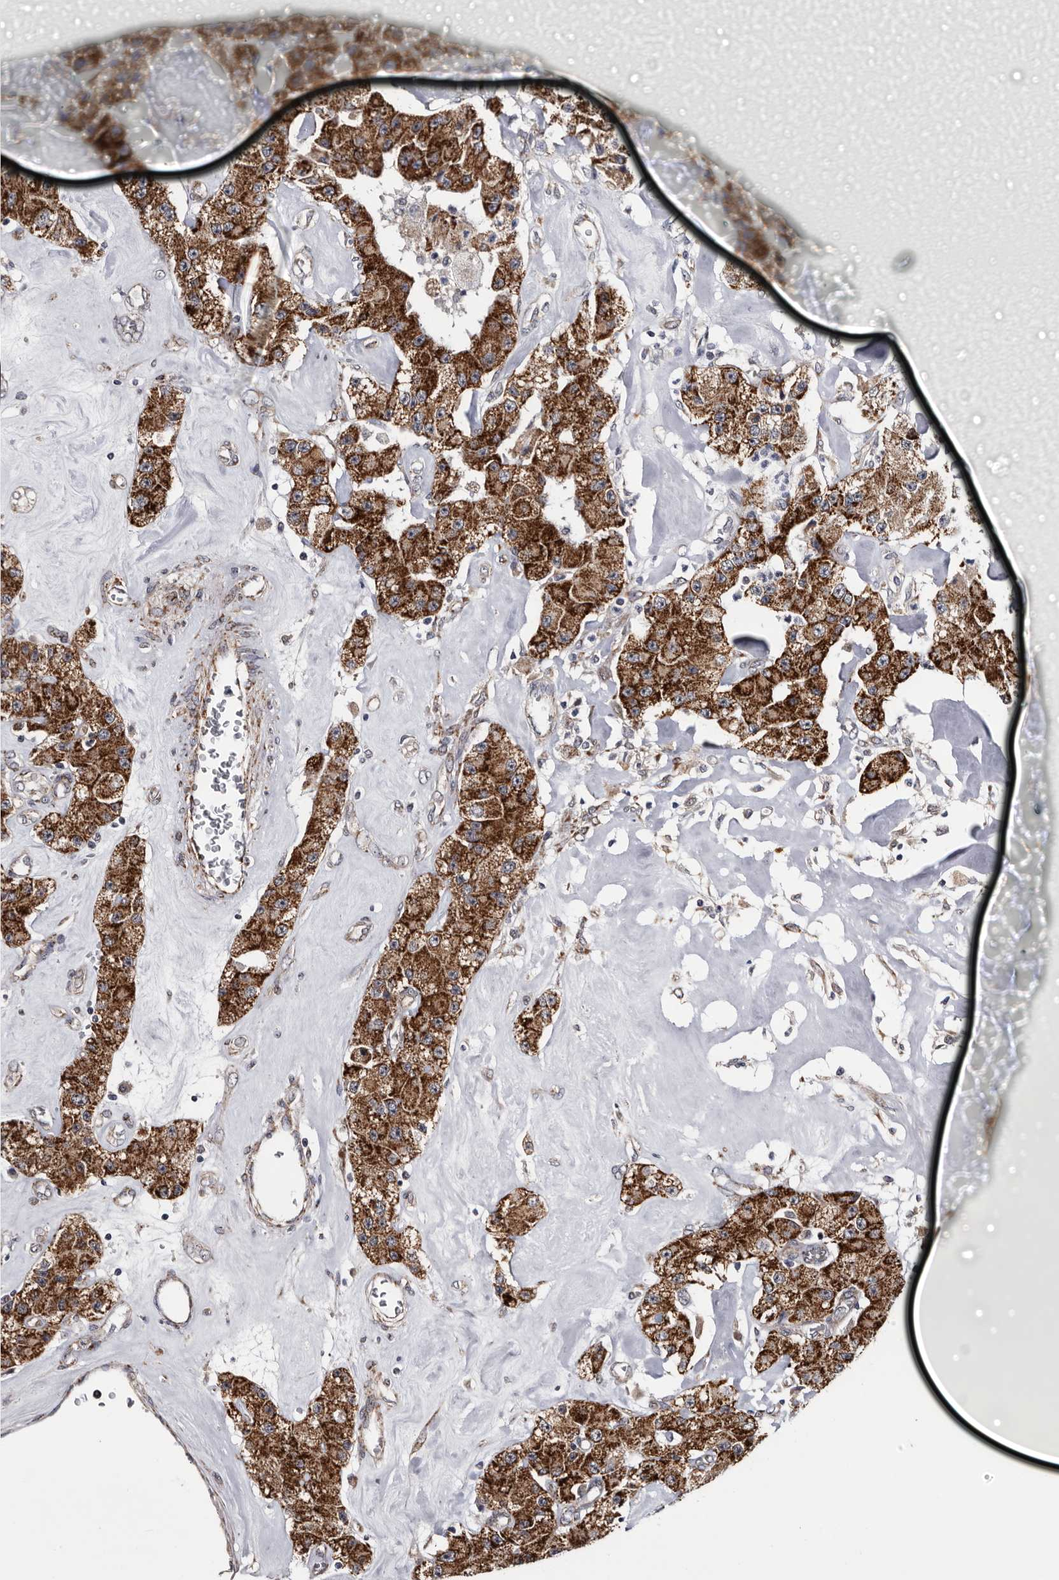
{"staining": {"intensity": "strong", "quantity": ">75%", "location": "cytoplasmic/membranous"}, "tissue": "carcinoid", "cell_type": "Tumor cells", "image_type": "cancer", "snomed": [{"axis": "morphology", "description": "Carcinoid, malignant, NOS"}, {"axis": "topography", "description": "Pancreas"}], "caption": "Protein expression analysis of carcinoid displays strong cytoplasmic/membranous staining in about >75% of tumor cells.", "gene": "ARMCX2", "patient": {"sex": "male", "age": 41}}